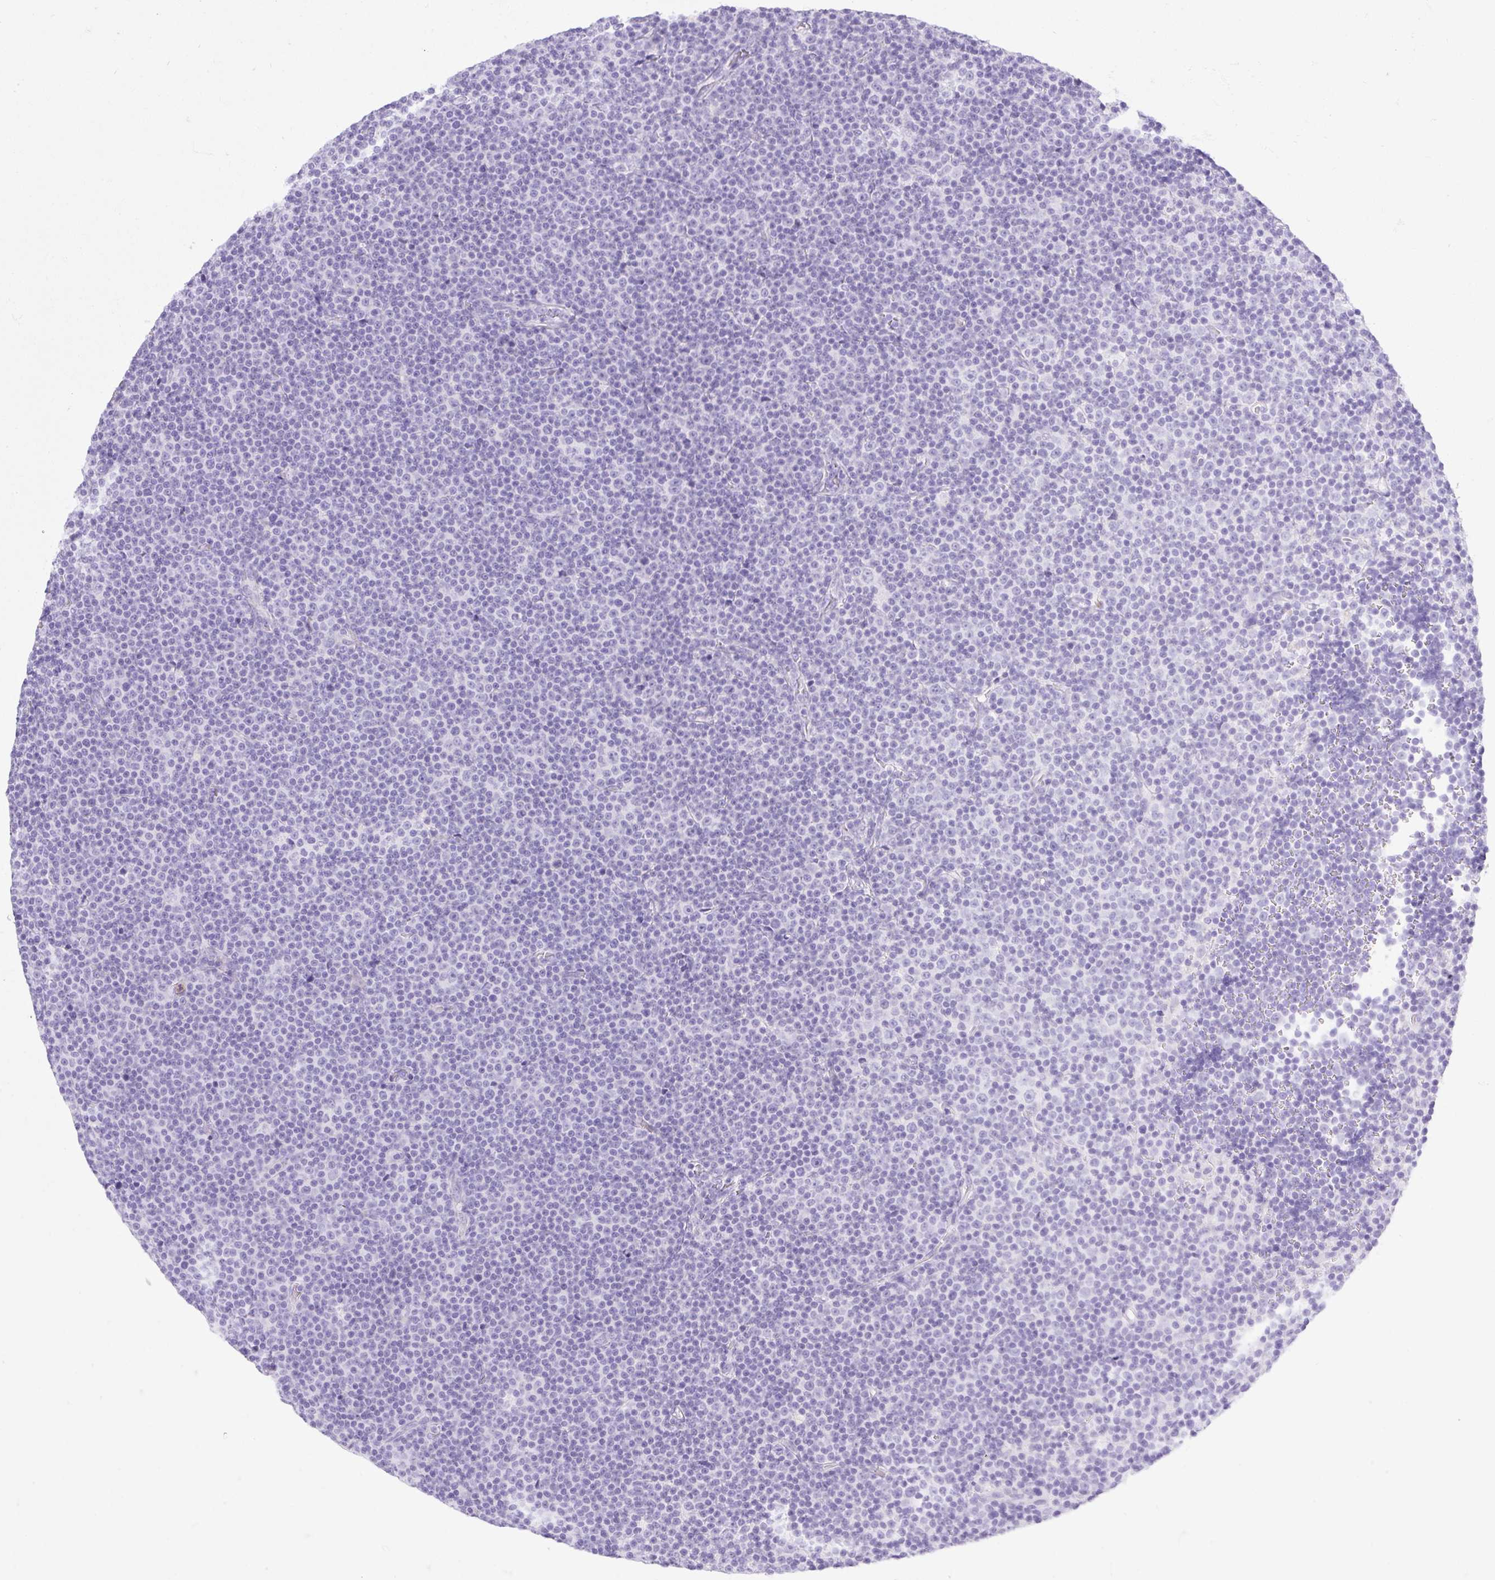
{"staining": {"intensity": "negative", "quantity": "none", "location": "none"}, "tissue": "lymphoma", "cell_type": "Tumor cells", "image_type": "cancer", "snomed": [{"axis": "morphology", "description": "Malignant lymphoma, non-Hodgkin's type, Low grade"}, {"axis": "topography", "description": "Lymph node"}], "caption": "This is an IHC micrograph of human lymphoma. There is no staining in tumor cells.", "gene": "SLC25A40", "patient": {"sex": "female", "age": 67}}